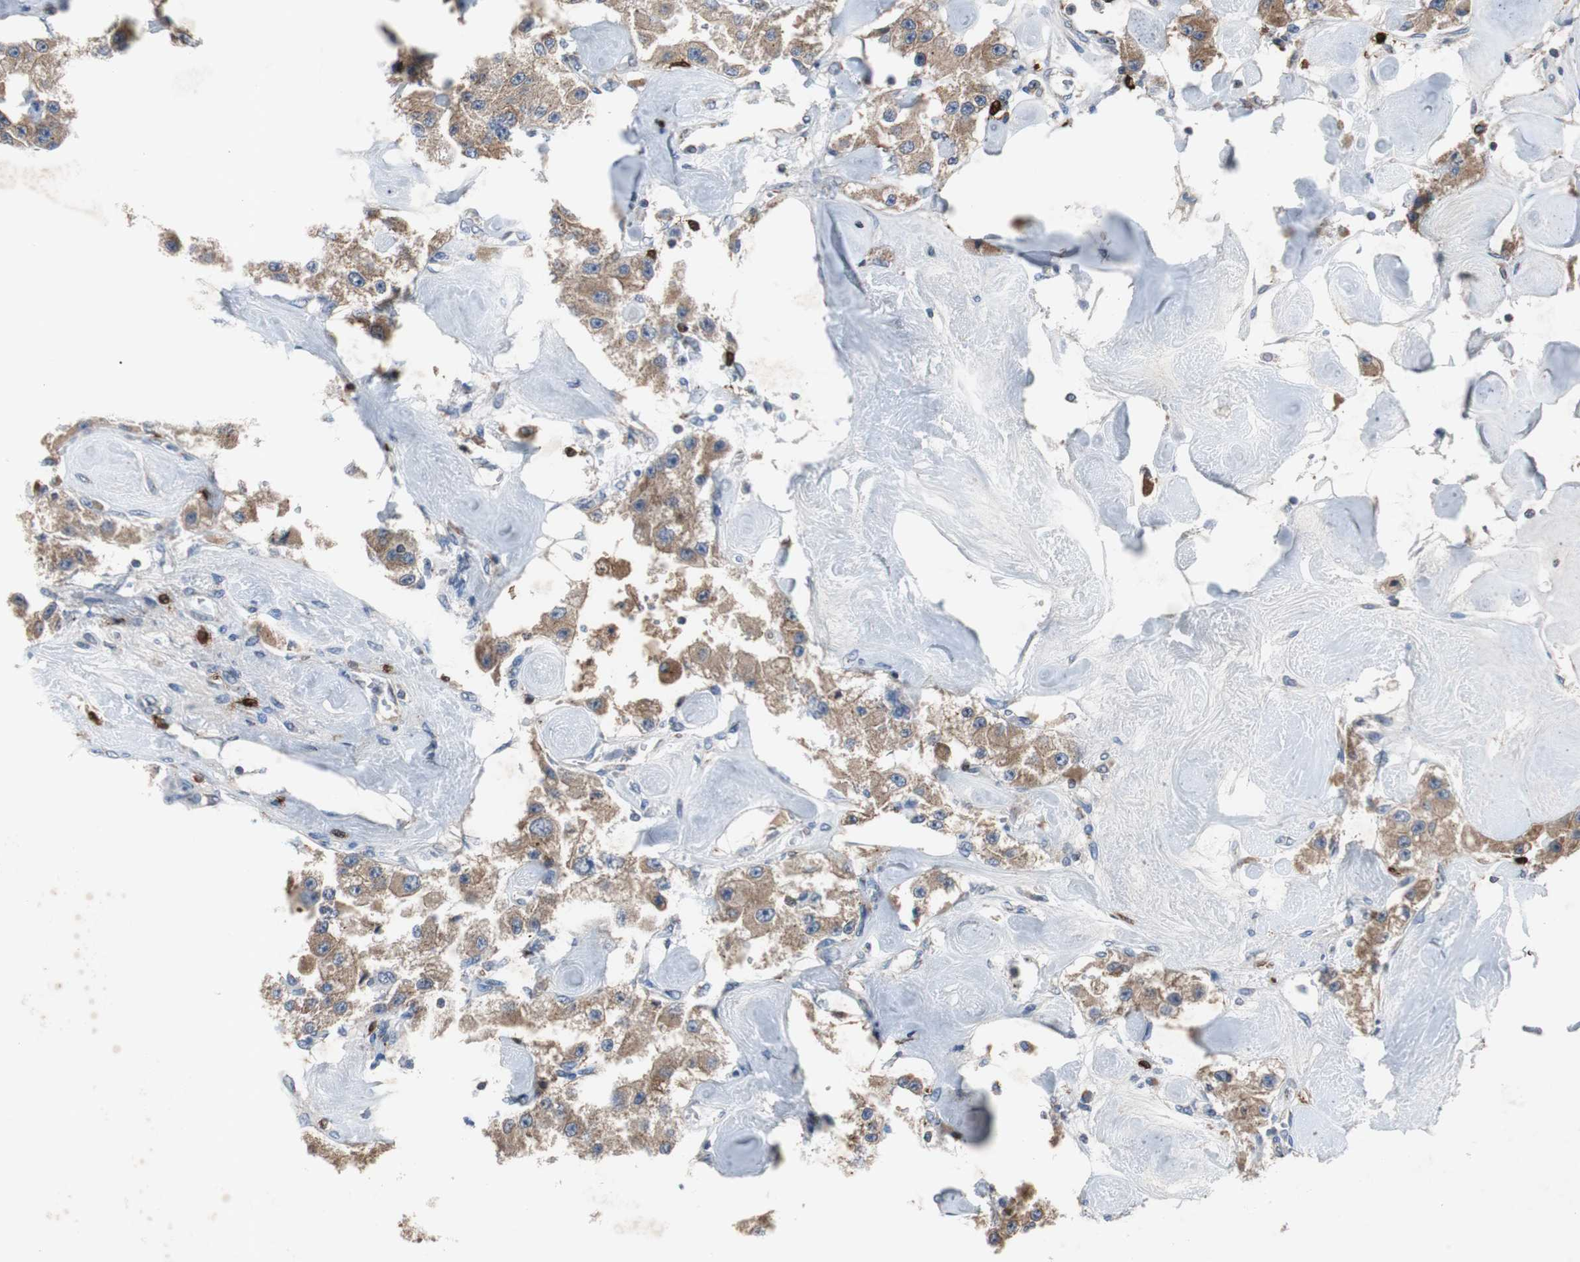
{"staining": {"intensity": "moderate", "quantity": ">75%", "location": "cytoplasmic/membranous"}, "tissue": "carcinoid", "cell_type": "Tumor cells", "image_type": "cancer", "snomed": [{"axis": "morphology", "description": "Carcinoid, malignant, NOS"}, {"axis": "topography", "description": "Pancreas"}], "caption": "Carcinoid (malignant) tissue shows moderate cytoplasmic/membranous staining in about >75% of tumor cells", "gene": "CALB2", "patient": {"sex": "male", "age": 41}}